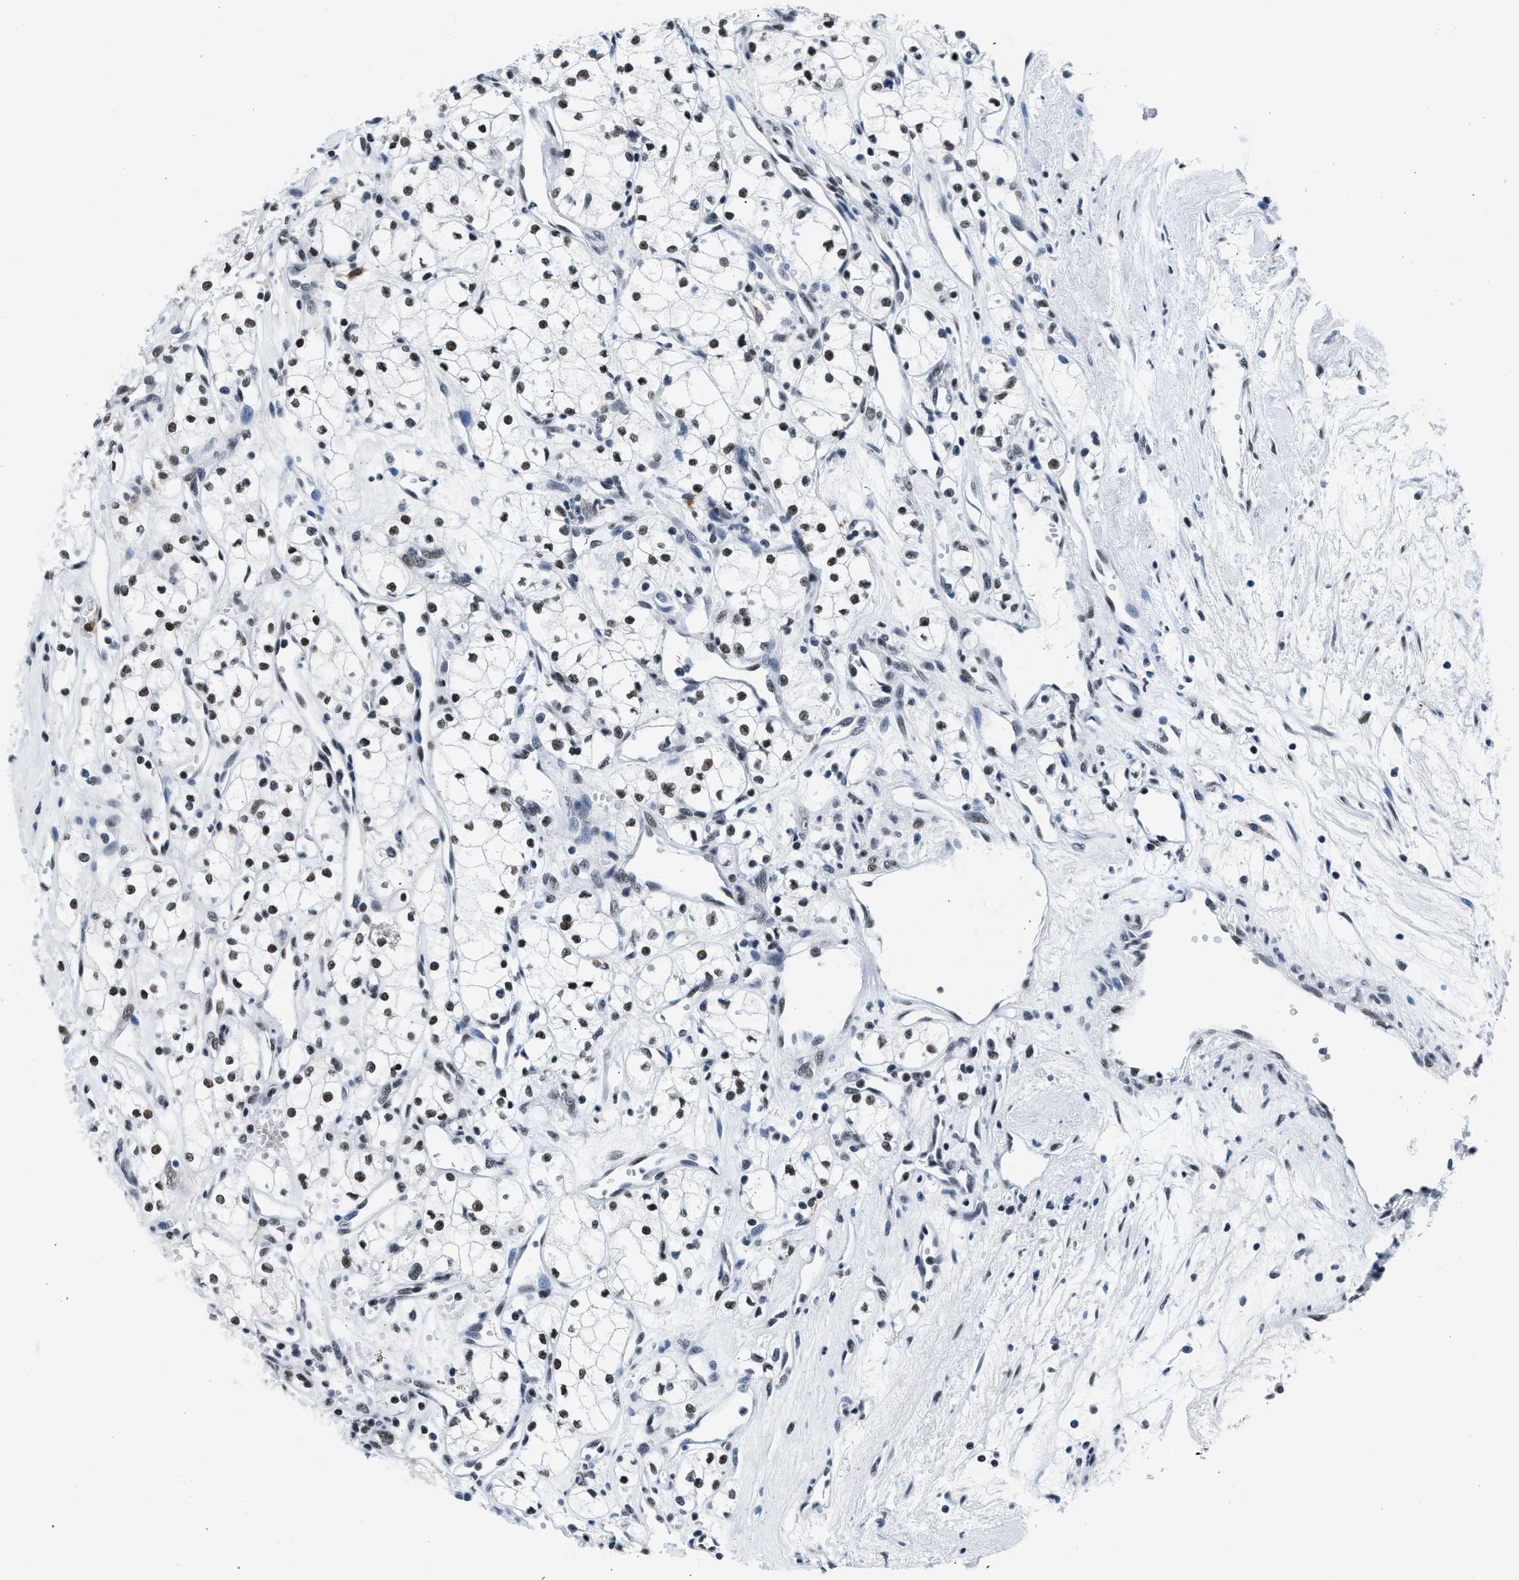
{"staining": {"intensity": "moderate", "quantity": ">75%", "location": "nuclear"}, "tissue": "renal cancer", "cell_type": "Tumor cells", "image_type": "cancer", "snomed": [{"axis": "morphology", "description": "Adenocarcinoma, NOS"}, {"axis": "topography", "description": "Kidney"}], "caption": "Moderate nuclear expression is appreciated in approximately >75% of tumor cells in renal cancer (adenocarcinoma). Immunohistochemistry stains the protein of interest in brown and the nuclei are stained blue.", "gene": "ATF2", "patient": {"sex": "male", "age": 59}}